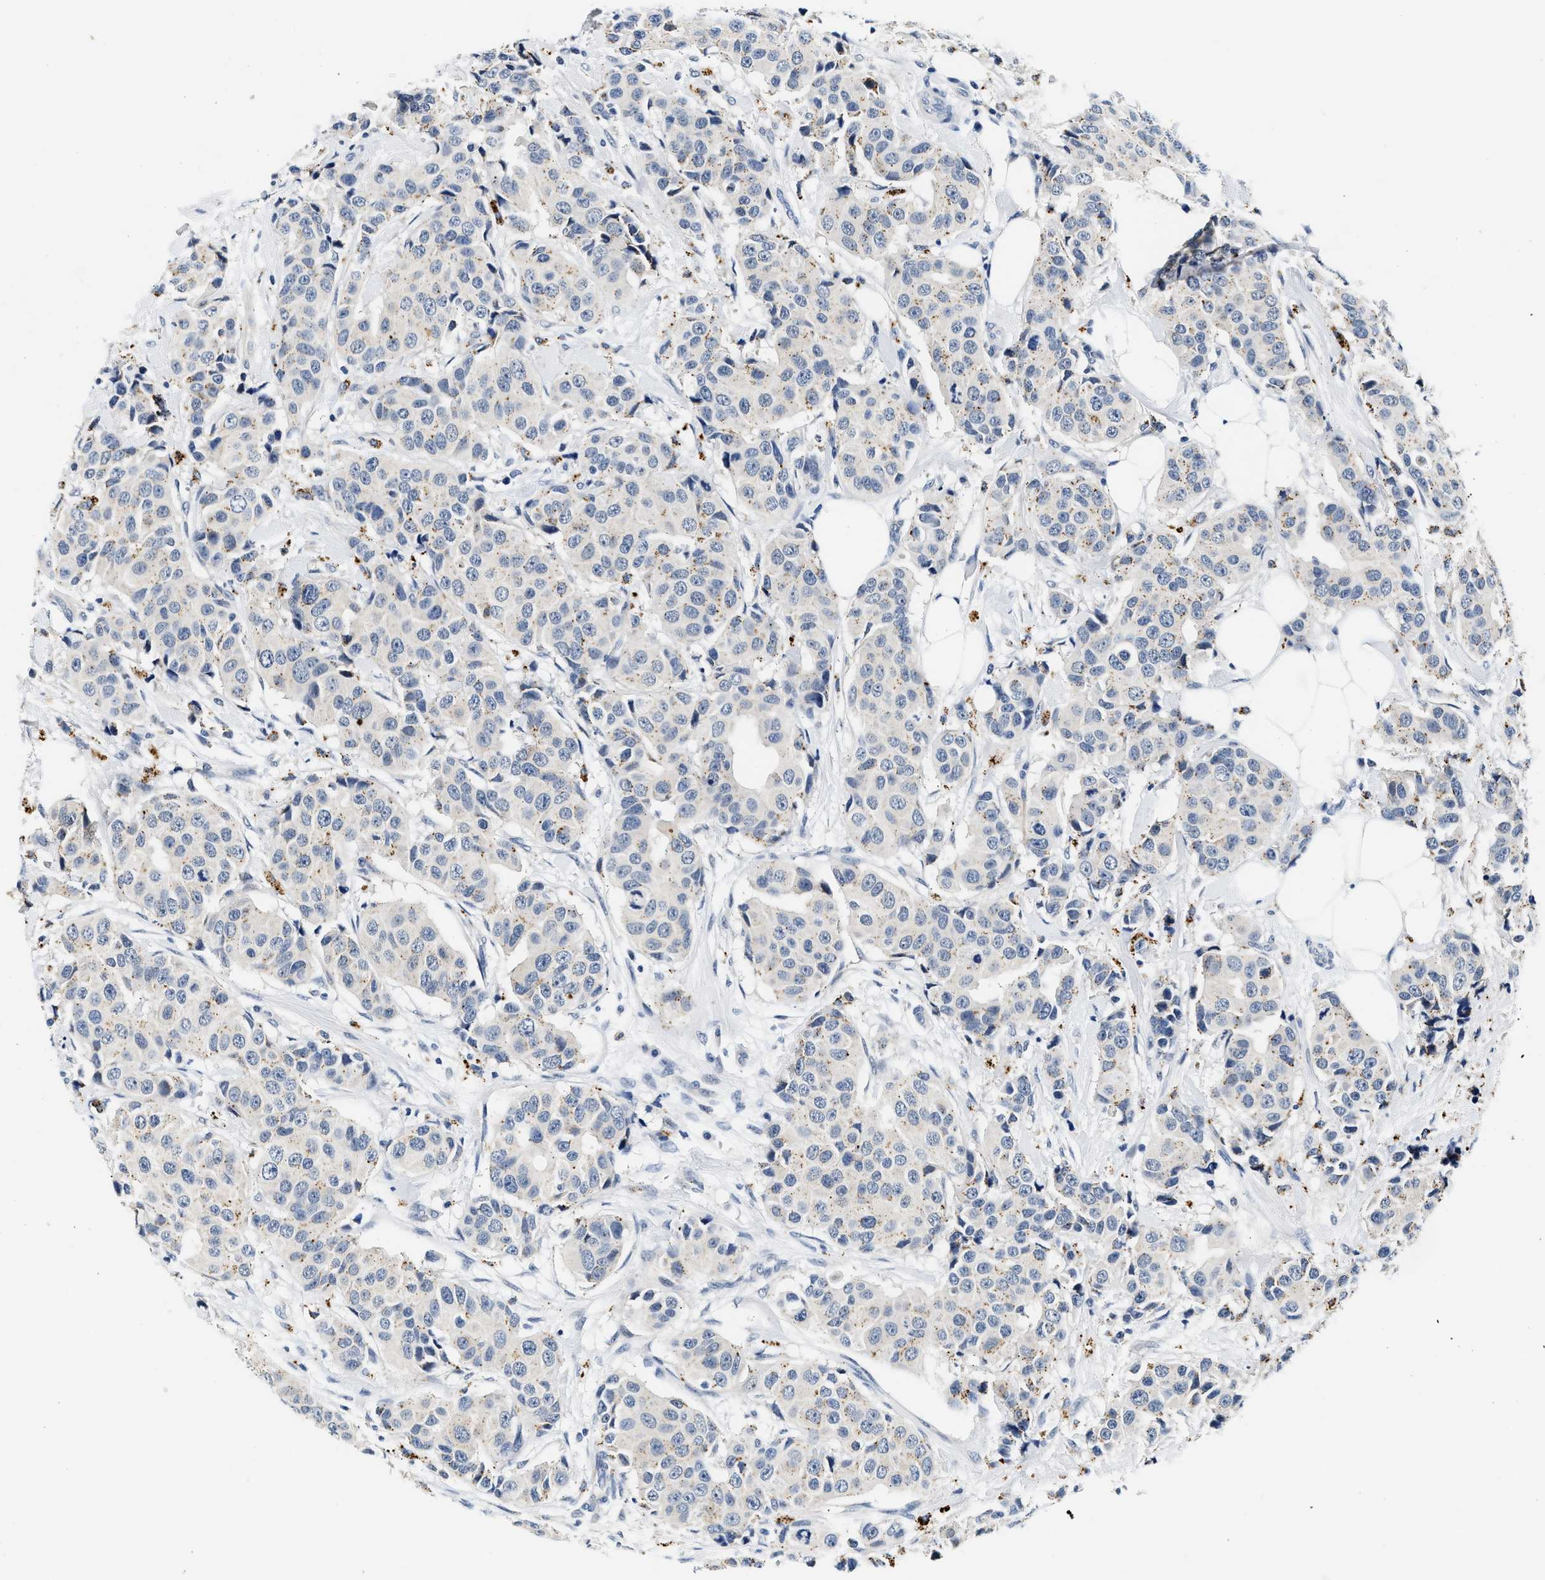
{"staining": {"intensity": "negative", "quantity": "none", "location": "none"}, "tissue": "breast cancer", "cell_type": "Tumor cells", "image_type": "cancer", "snomed": [{"axis": "morphology", "description": "Normal tissue, NOS"}, {"axis": "morphology", "description": "Duct carcinoma"}, {"axis": "topography", "description": "Breast"}], "caption": "DAB (3,3'-diaminobenzidine) immunohistochemical staining of human breast cancer (invasive ductal carcinoma) exhibits no significant positivity in tumor cells.", "gene": "MED22", "patient": {"sex": "female", "age": 39}}